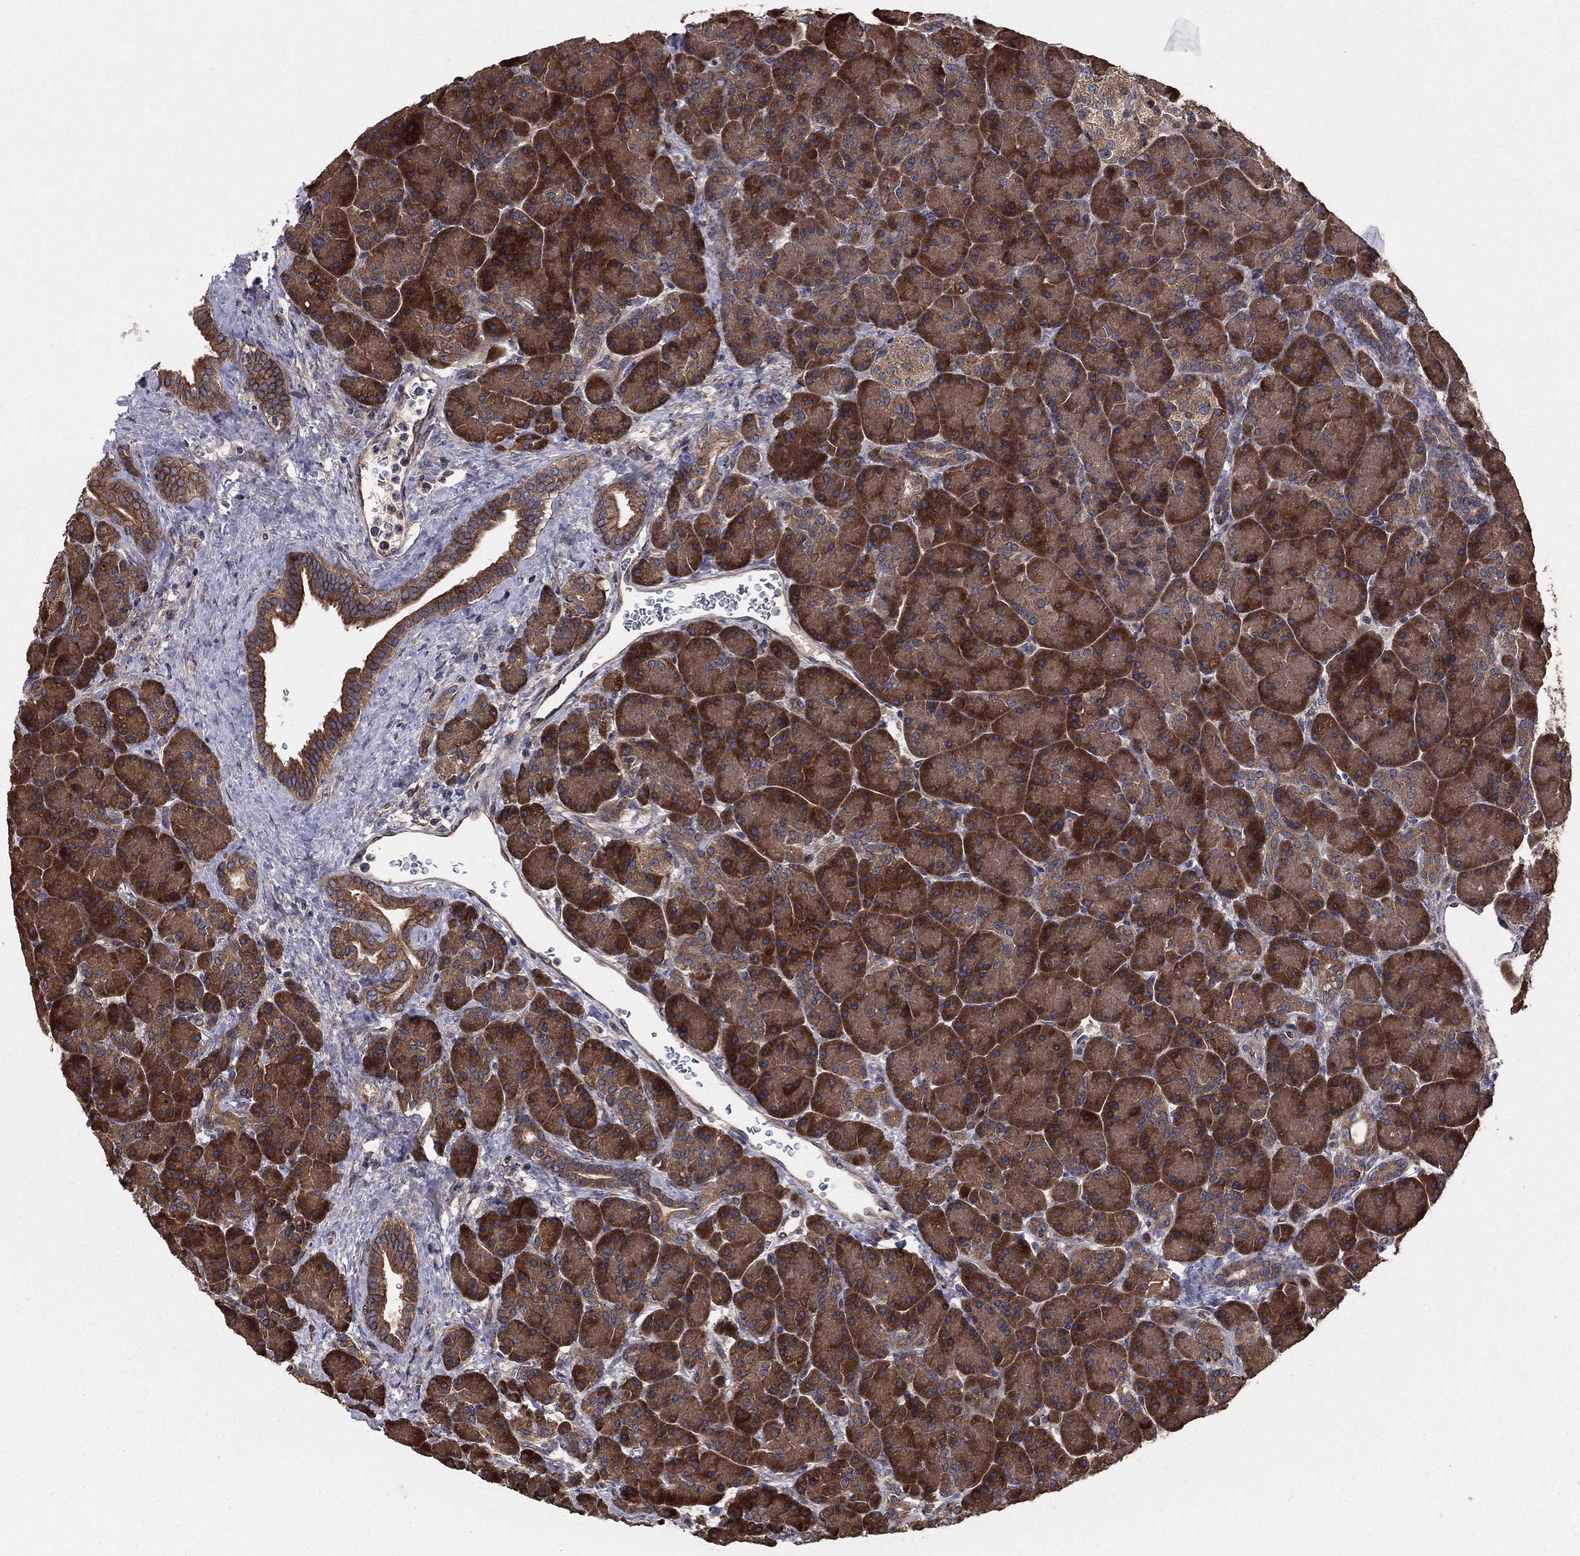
{"staining": {"intensity": "strong", "quantity": ">75%", "location": "cytoplasmic/membranous"}, "tissue": "pancreas", "cell_type": "Exocrine glandular cells", "image_type": "normal", "snomed": [{"axis": "morphology", "description": "Normal tissue, NOS"}, {"axis": "topography", "description": "Pancreas"}], "caption": "Exocrine glandular cells demonstrate strong cytoplasmic/membranous expression in approximately >75% of cells in normal pancreas. (IHC, brightfield microscopy, high magnification).", "gene": "BABAM2", "patient": {"sex": "female", "age": 63}}